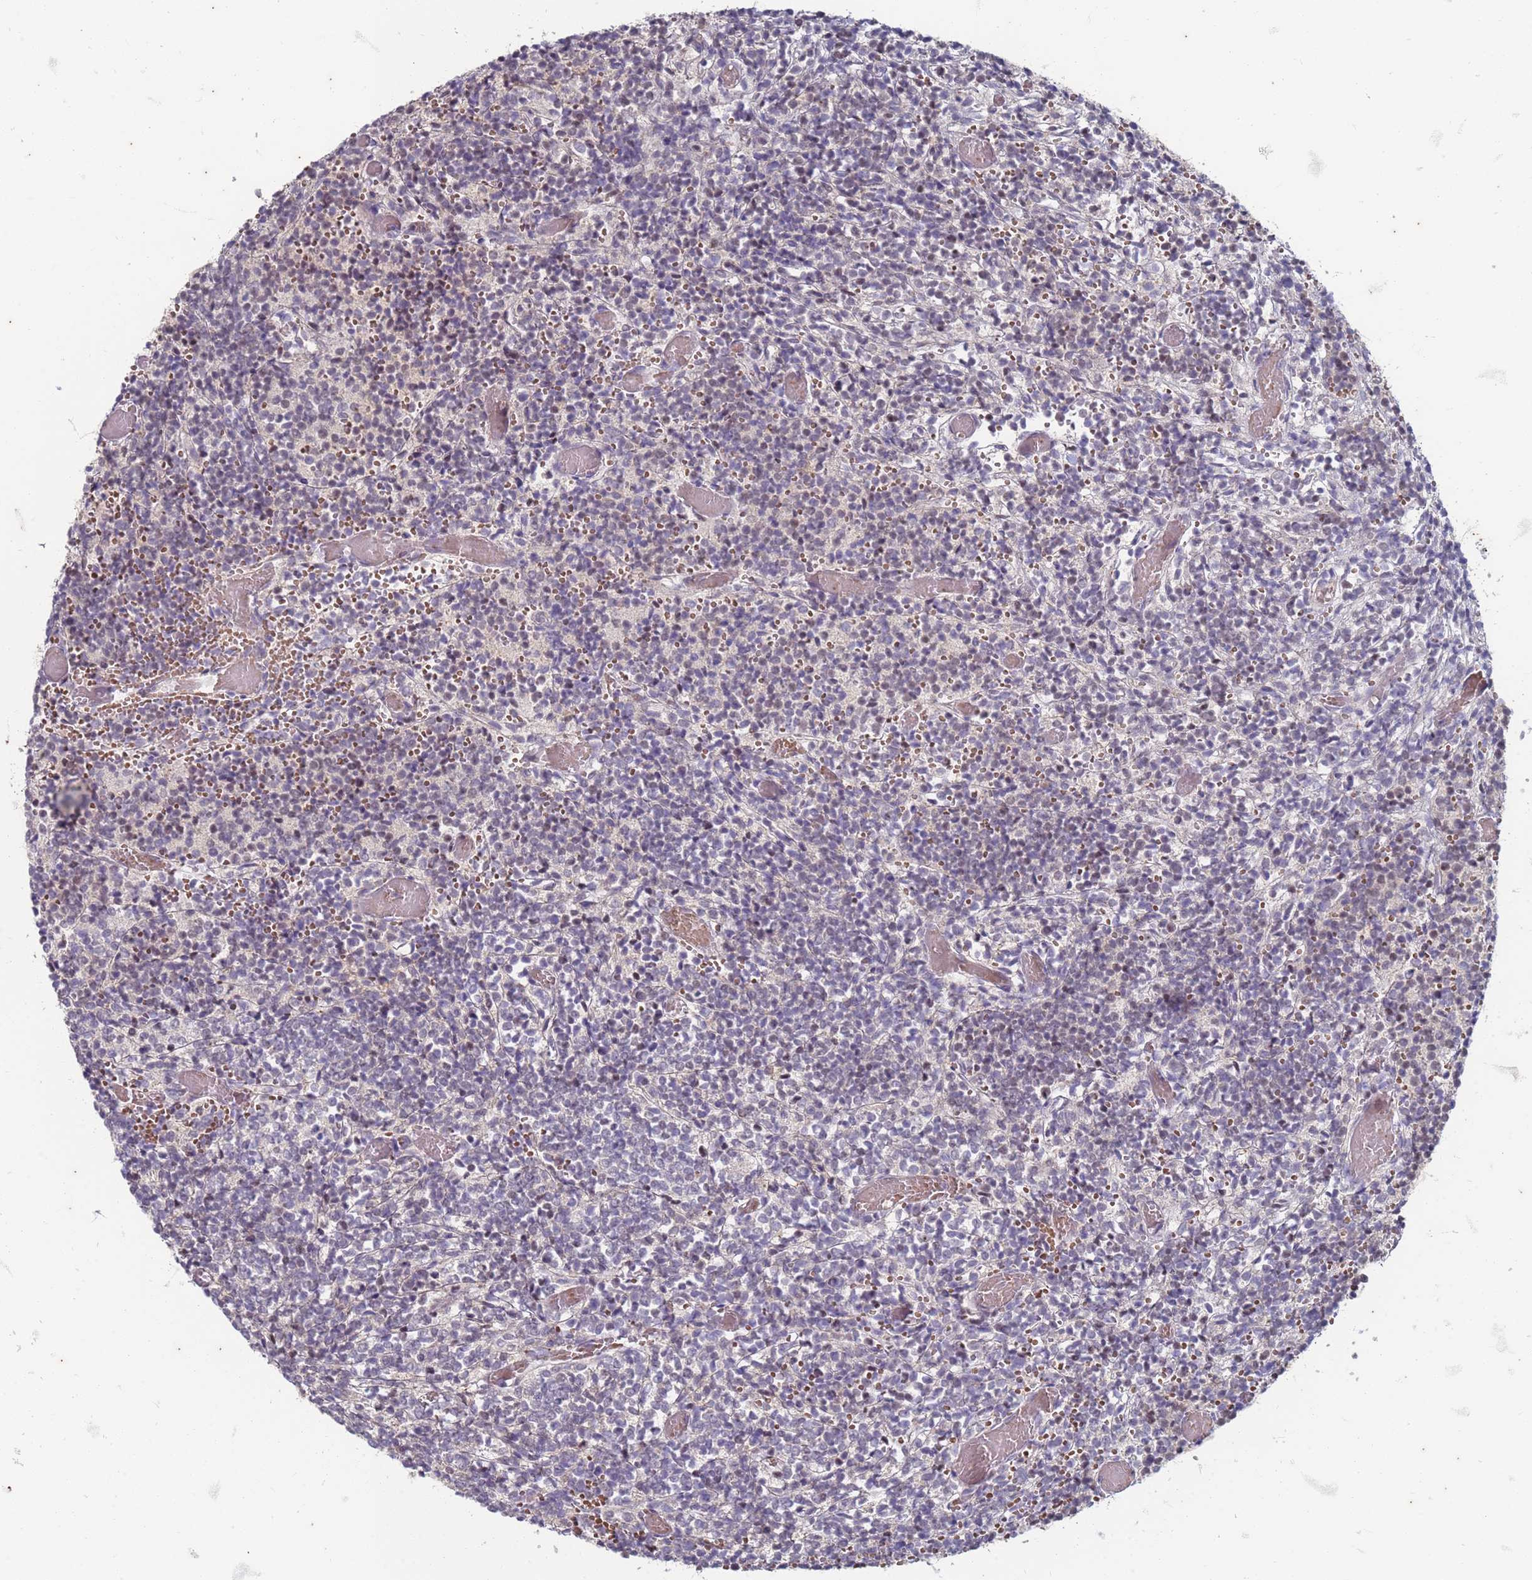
{"staining": {"intensity": "negative", "quantity": "none", "location": "none"}, "tissue": "glioma", "cell_type": "Tumor cells", "image_type": "cancer", "snomed": [{"axis": "morphology", "description": "Glioma, malignant, Low grade"}, {"axis": "topography", "description": "Brain"}], "caption": "This image is of low-grade glioma (malignant) stained with immunohistochemistry to label a protein in brown with the nuclei are counter-stained blue. There is no positivity in tumor cells.", "gene": "TRMT6", "patient": {"sex": "female", "age": 1}}